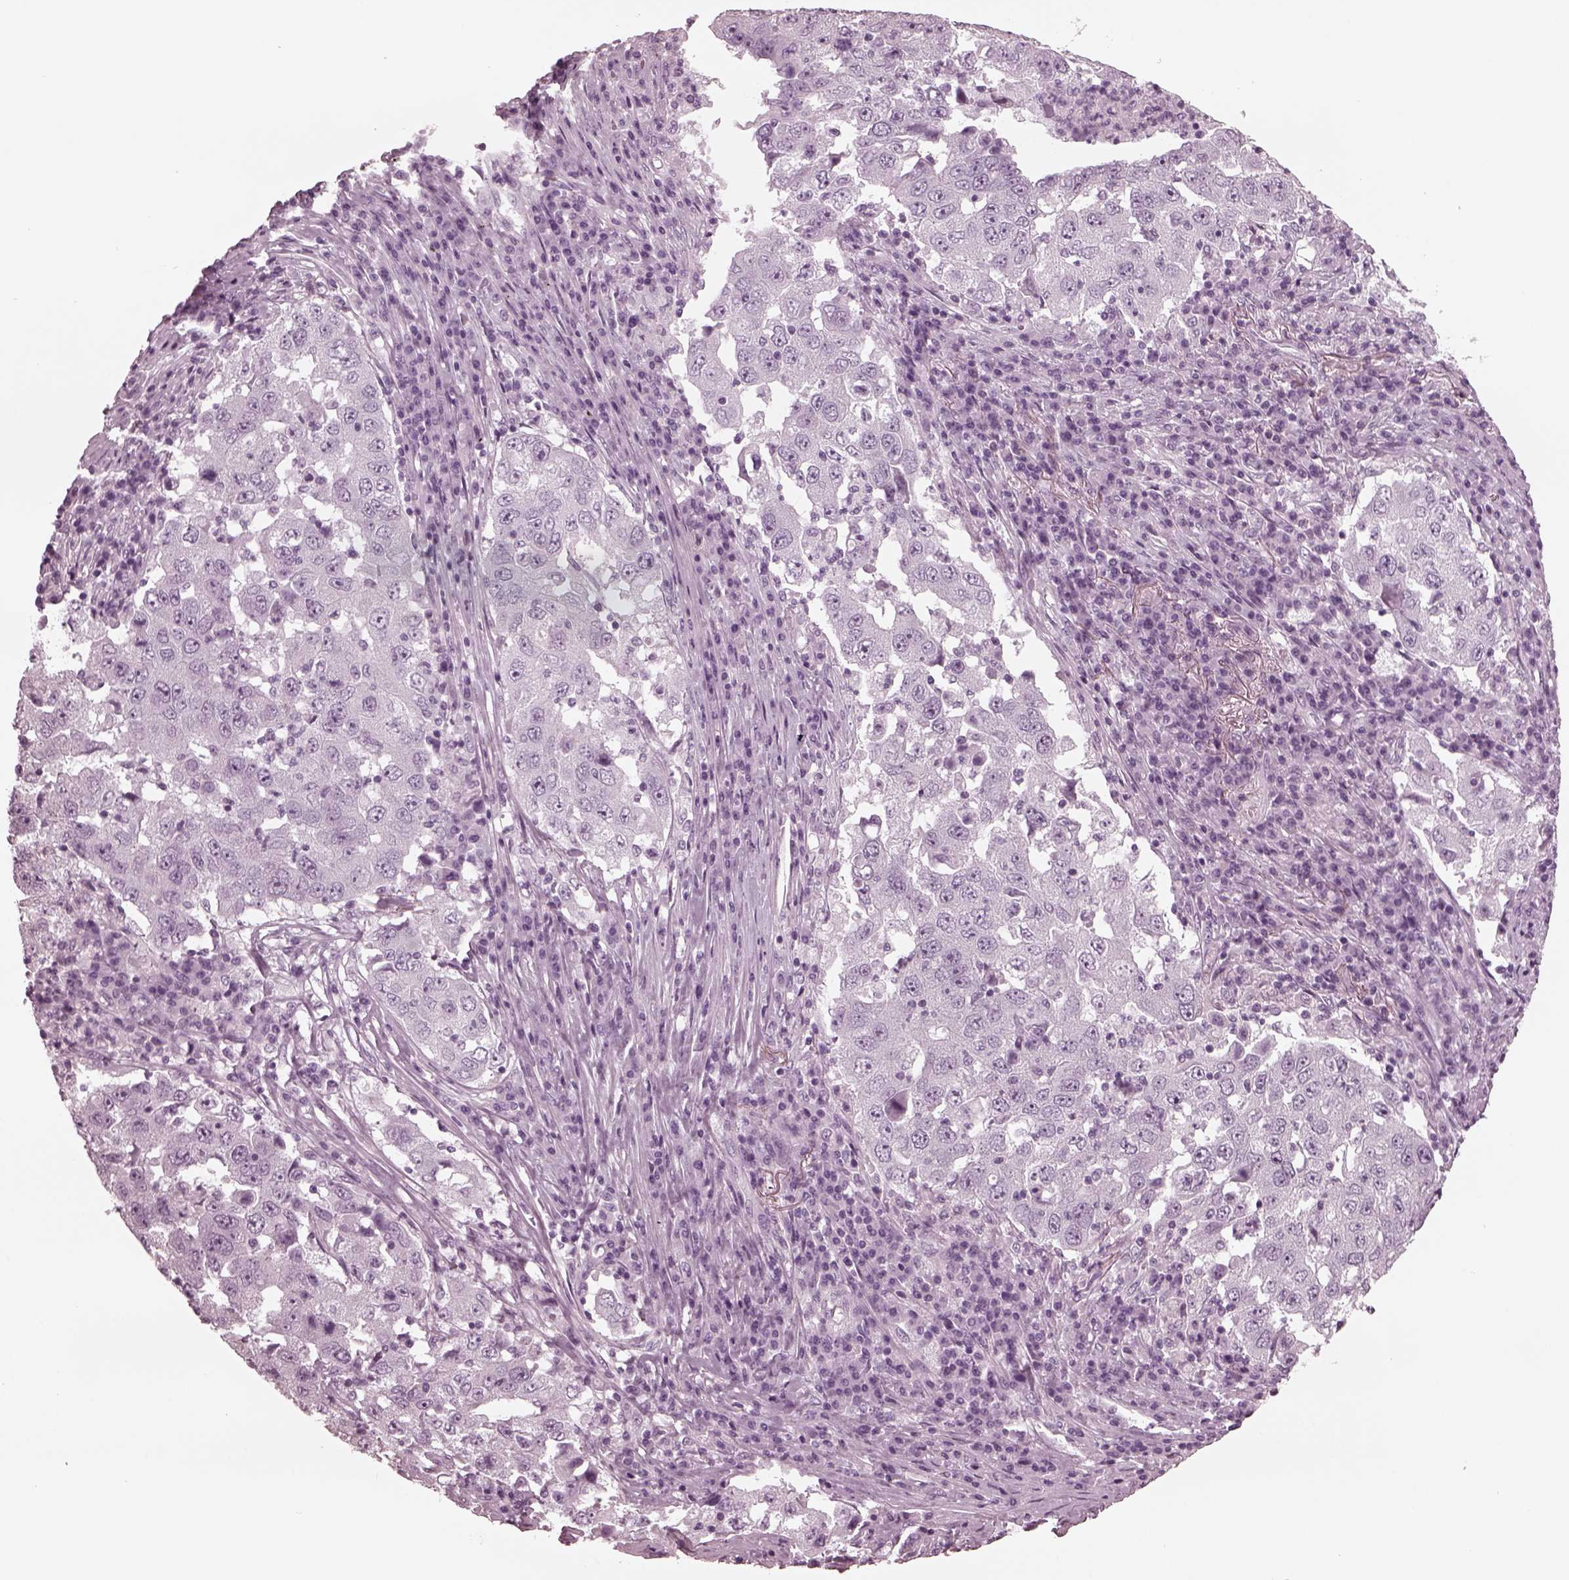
{"staining": {"intensity": "negative", "quantity": "none", "location": "none"}, "tissue": "lung cancer", "cell_type": "Tumor cells", "image_type": "cancer", "snomed": [{"axis": "morphology", "description": "Adenocarcinoma, NOS"}, {"axis": "topography", "description": "Lung"}], "caption": "High power microscopy photomicrograph of an IHC histopathology image of lung cancer, revealing no significant positivity in tumor cells.", "gene": "GRM6", "patient": {"sex": "male", "age": 73}}